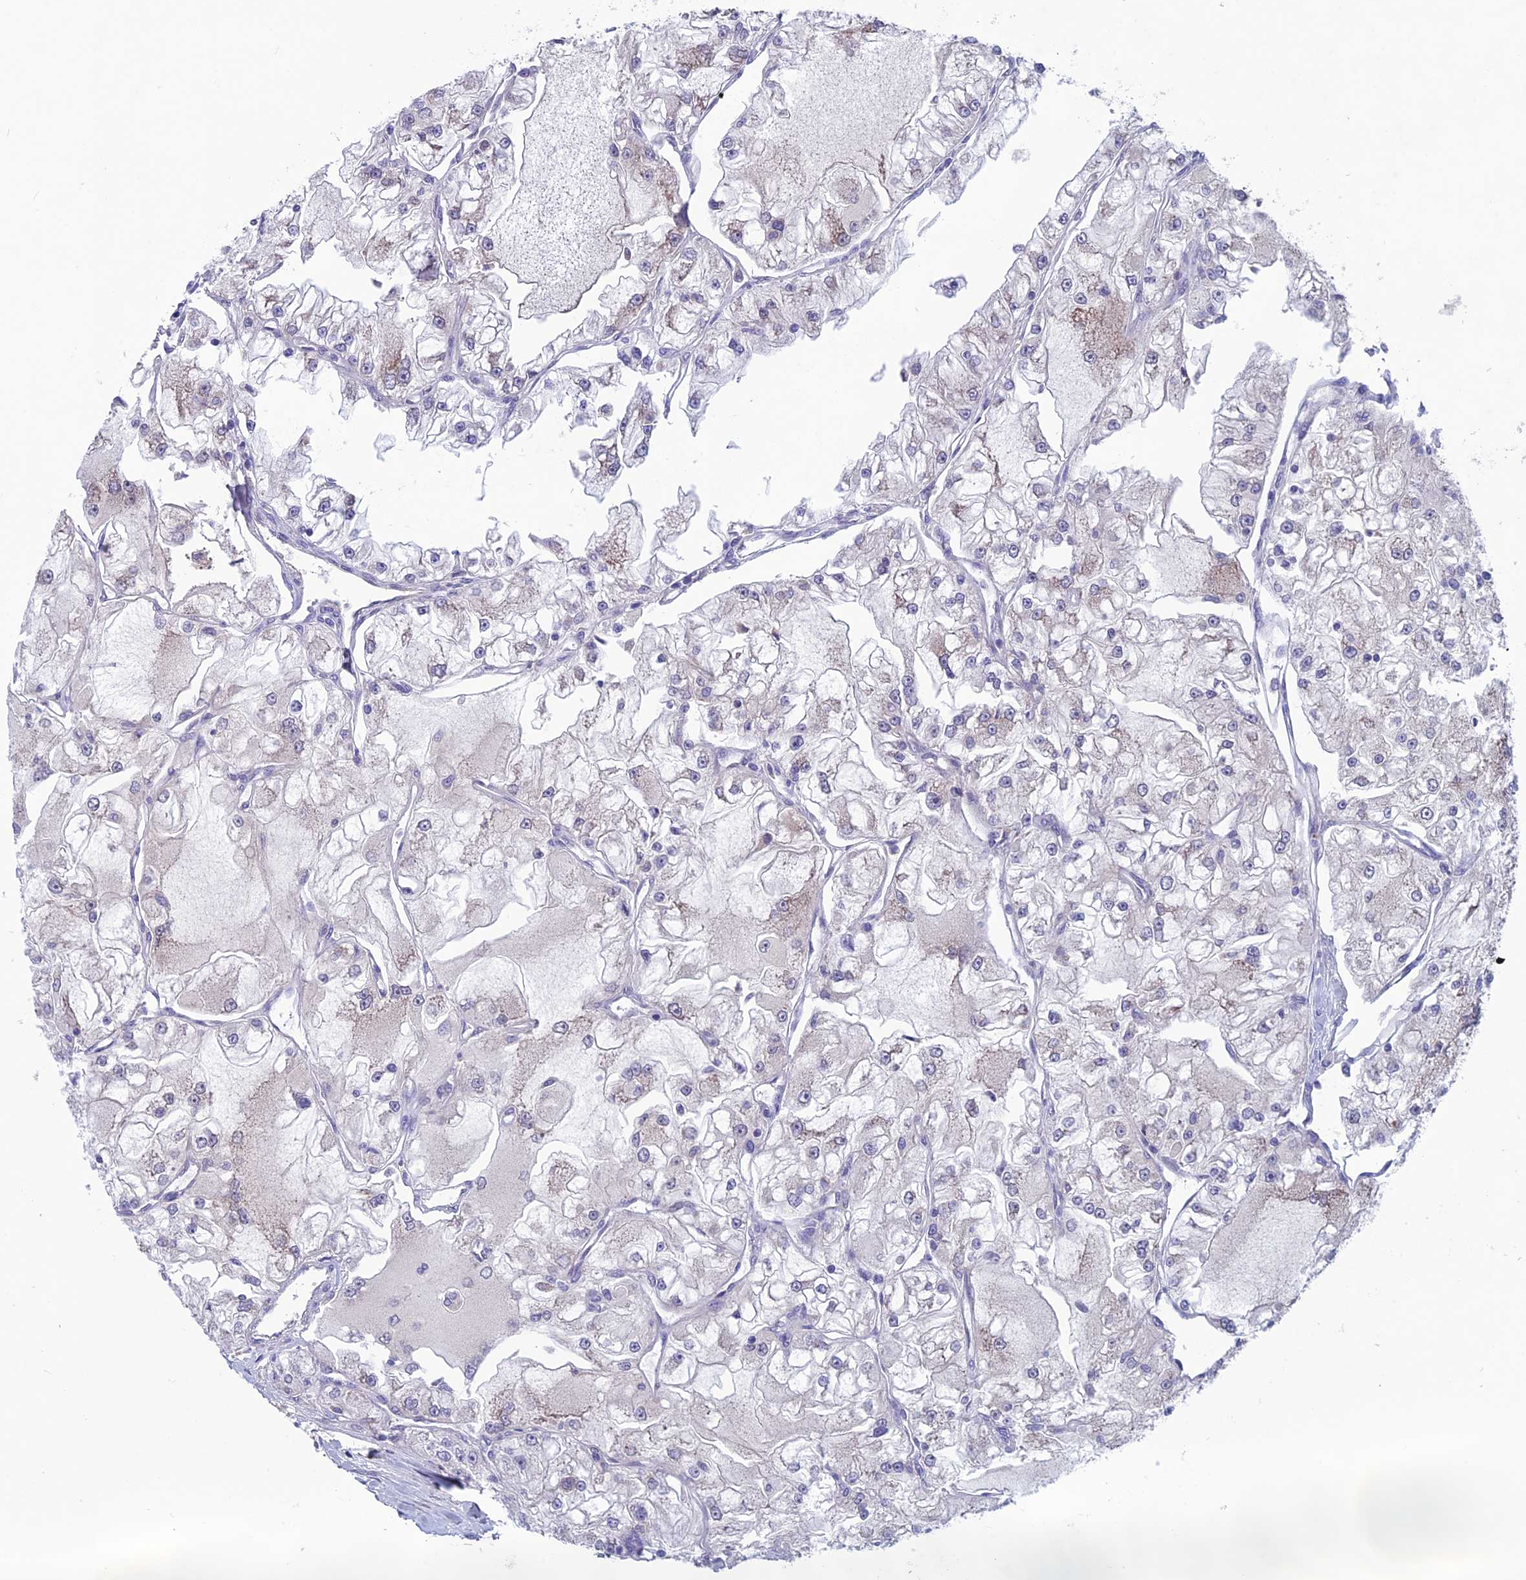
{"staining": {"intensity": "negative", "quantity": "none", "location": "none"}, "tissue": "renal cancer", "cell_type": "Tumor cells", "image_type": "cancer", "snomed": [{"axis": "morphology", "description": "Adenocarcinoma, NOS"}, {"axis": "topography", "description": "Kidney"}], "caption": "Tumor cells show no significant positivity in renal adenocarcinoma.", "gene": "MAST2", "patient": {"sex": "female", "age": 72}}